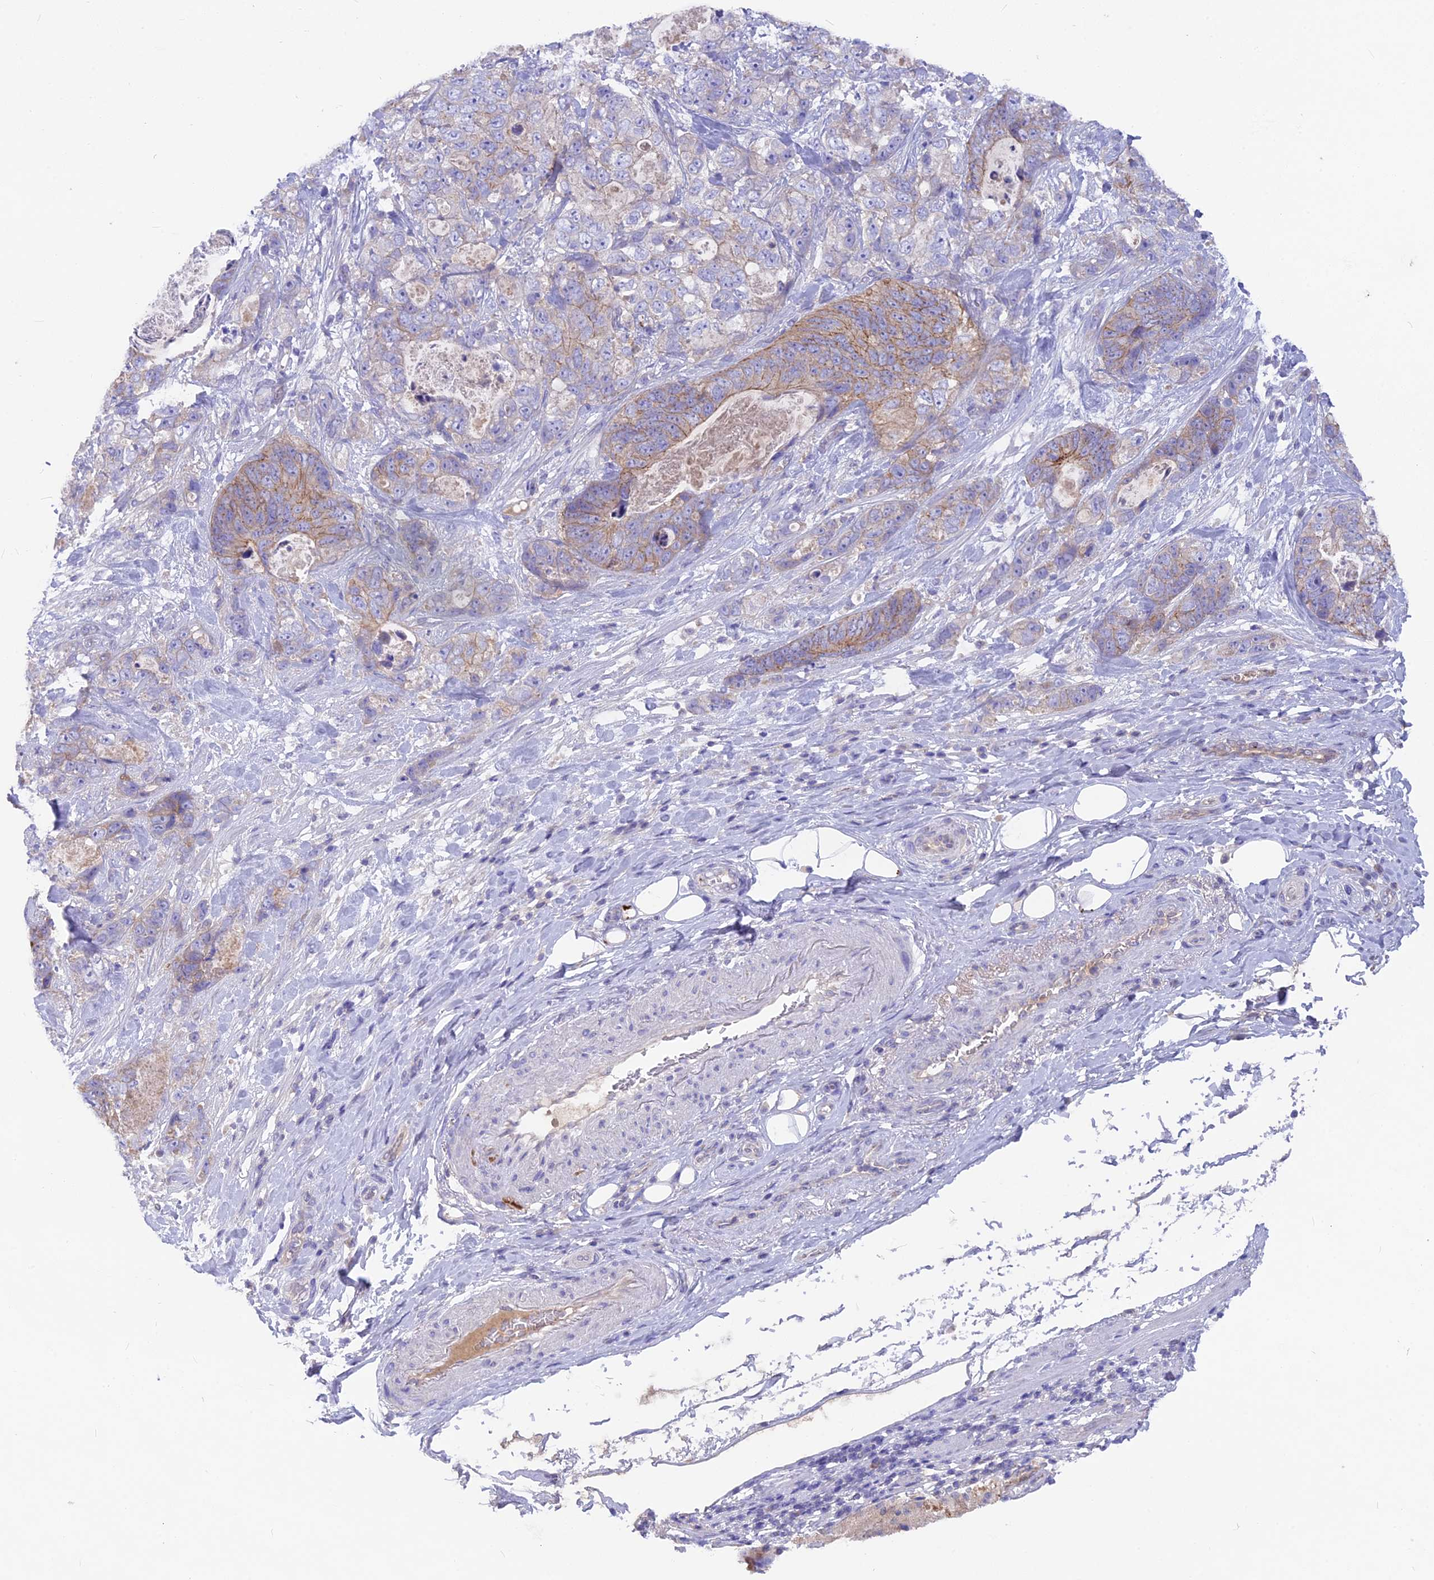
{"staining": {"intensity": "moderate", "quantity": "25%-75%", "location": "cytoplasmic/membranous"}, "tissue": "stomach cancer", "cell_type": "Tumor cells", "image_type": "cancer", "snomed": [{"axis": "morphology", "description": "Normal tissue, NOS"}, {"axis": "morphology", "description": "Adenocarcinoma, NOS"}, {"axis": "topography", "description": "Stomach"}], "caption": "Moderate cytoplasmic/membranous staining is identified in approximately 25%-75% of tumor cells in stomach cancer (adenocarcinoma).", "gene": "PZP", "patient": {"sex": "female", "age": 89}}